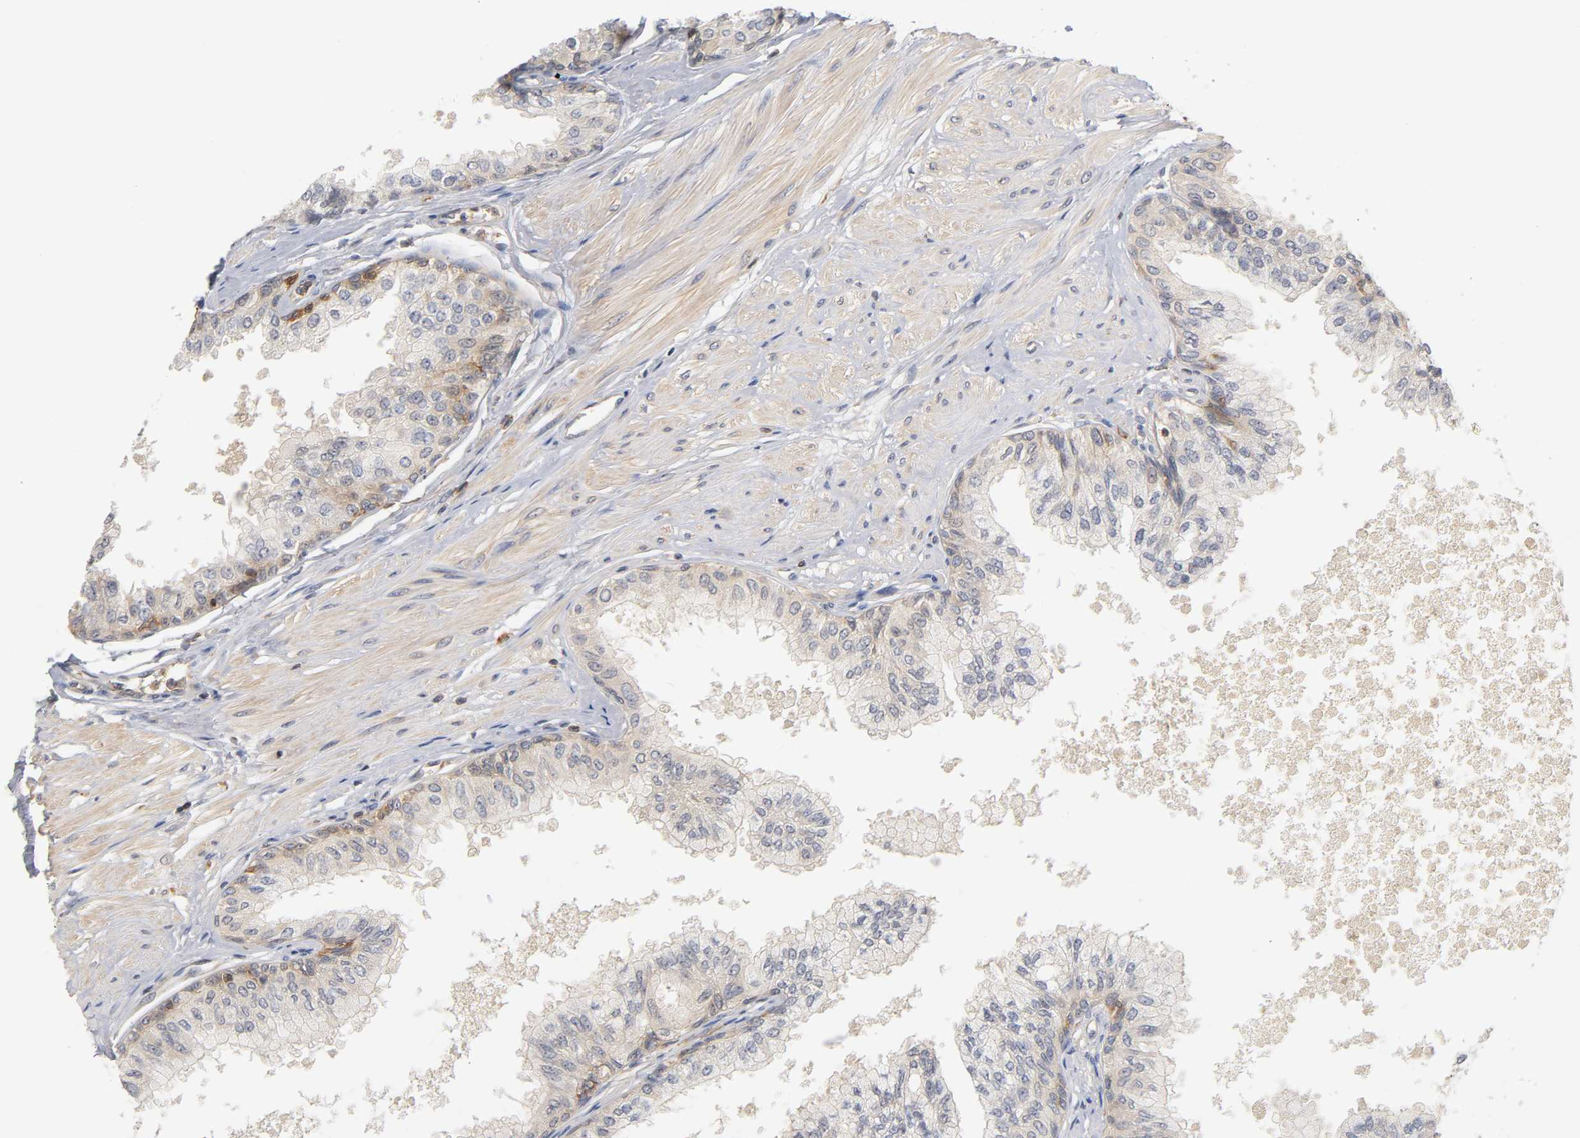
{"staining": {"intensity": "moderate", "quantity": "25%-75%", "location": "cytoplasmic/membranous"}, "tissue": "prostate", "cell_type": "Glandular cells", "image_type": "normal", "snomed": [{"axis": "morphology", "description": "Normal tissue, NOS"}, {"axis": "topography", "description": "Prostate"}, {"axis": "topography", "description": "Seminal veicle"}], "caption": "Moderate cytoplasmic/membranous positivity is seen in approximately 25%-75% of glandular cells in benign prostate.", "gene": "ACTR2", "patient": {"sex": "male", "age": 60}}